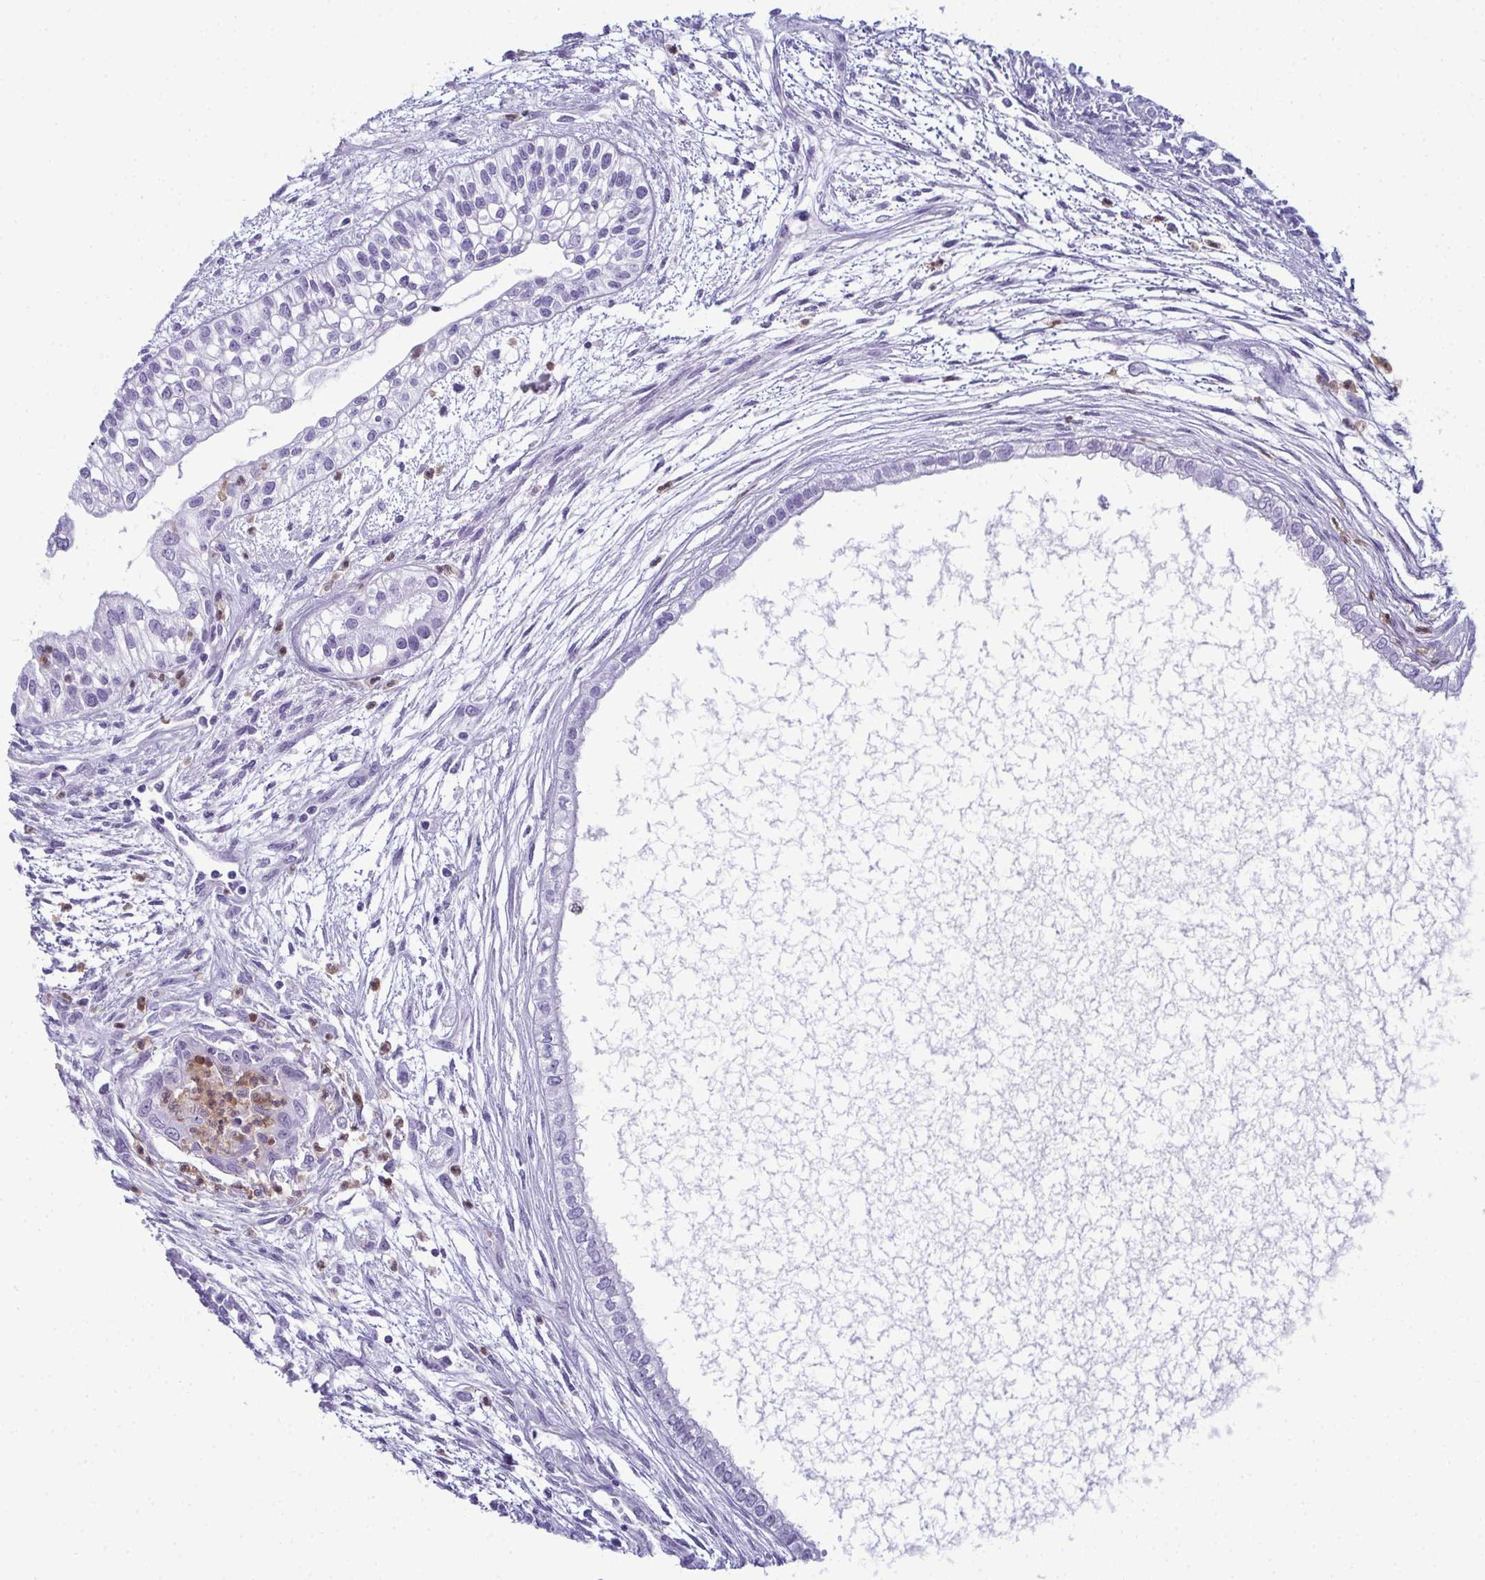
{"staining": {"intensity": "negative", "quantity": "none", "location": "none"}, "tissue": "testis cancer", "cell_type": "Tumor cells", "image_type": "cancer", "snomed": [{"axis": "morphology", "description": "Carcinoma, Embryonal, NOS"}, {"axis": "topography", "description": "Testis"}], "caption": "There is no significant positivity in tumor cells of testis cancer (embryonal carcinoma).", "gene": "CDA", "patient": {"sex": "male", "age": 37}}